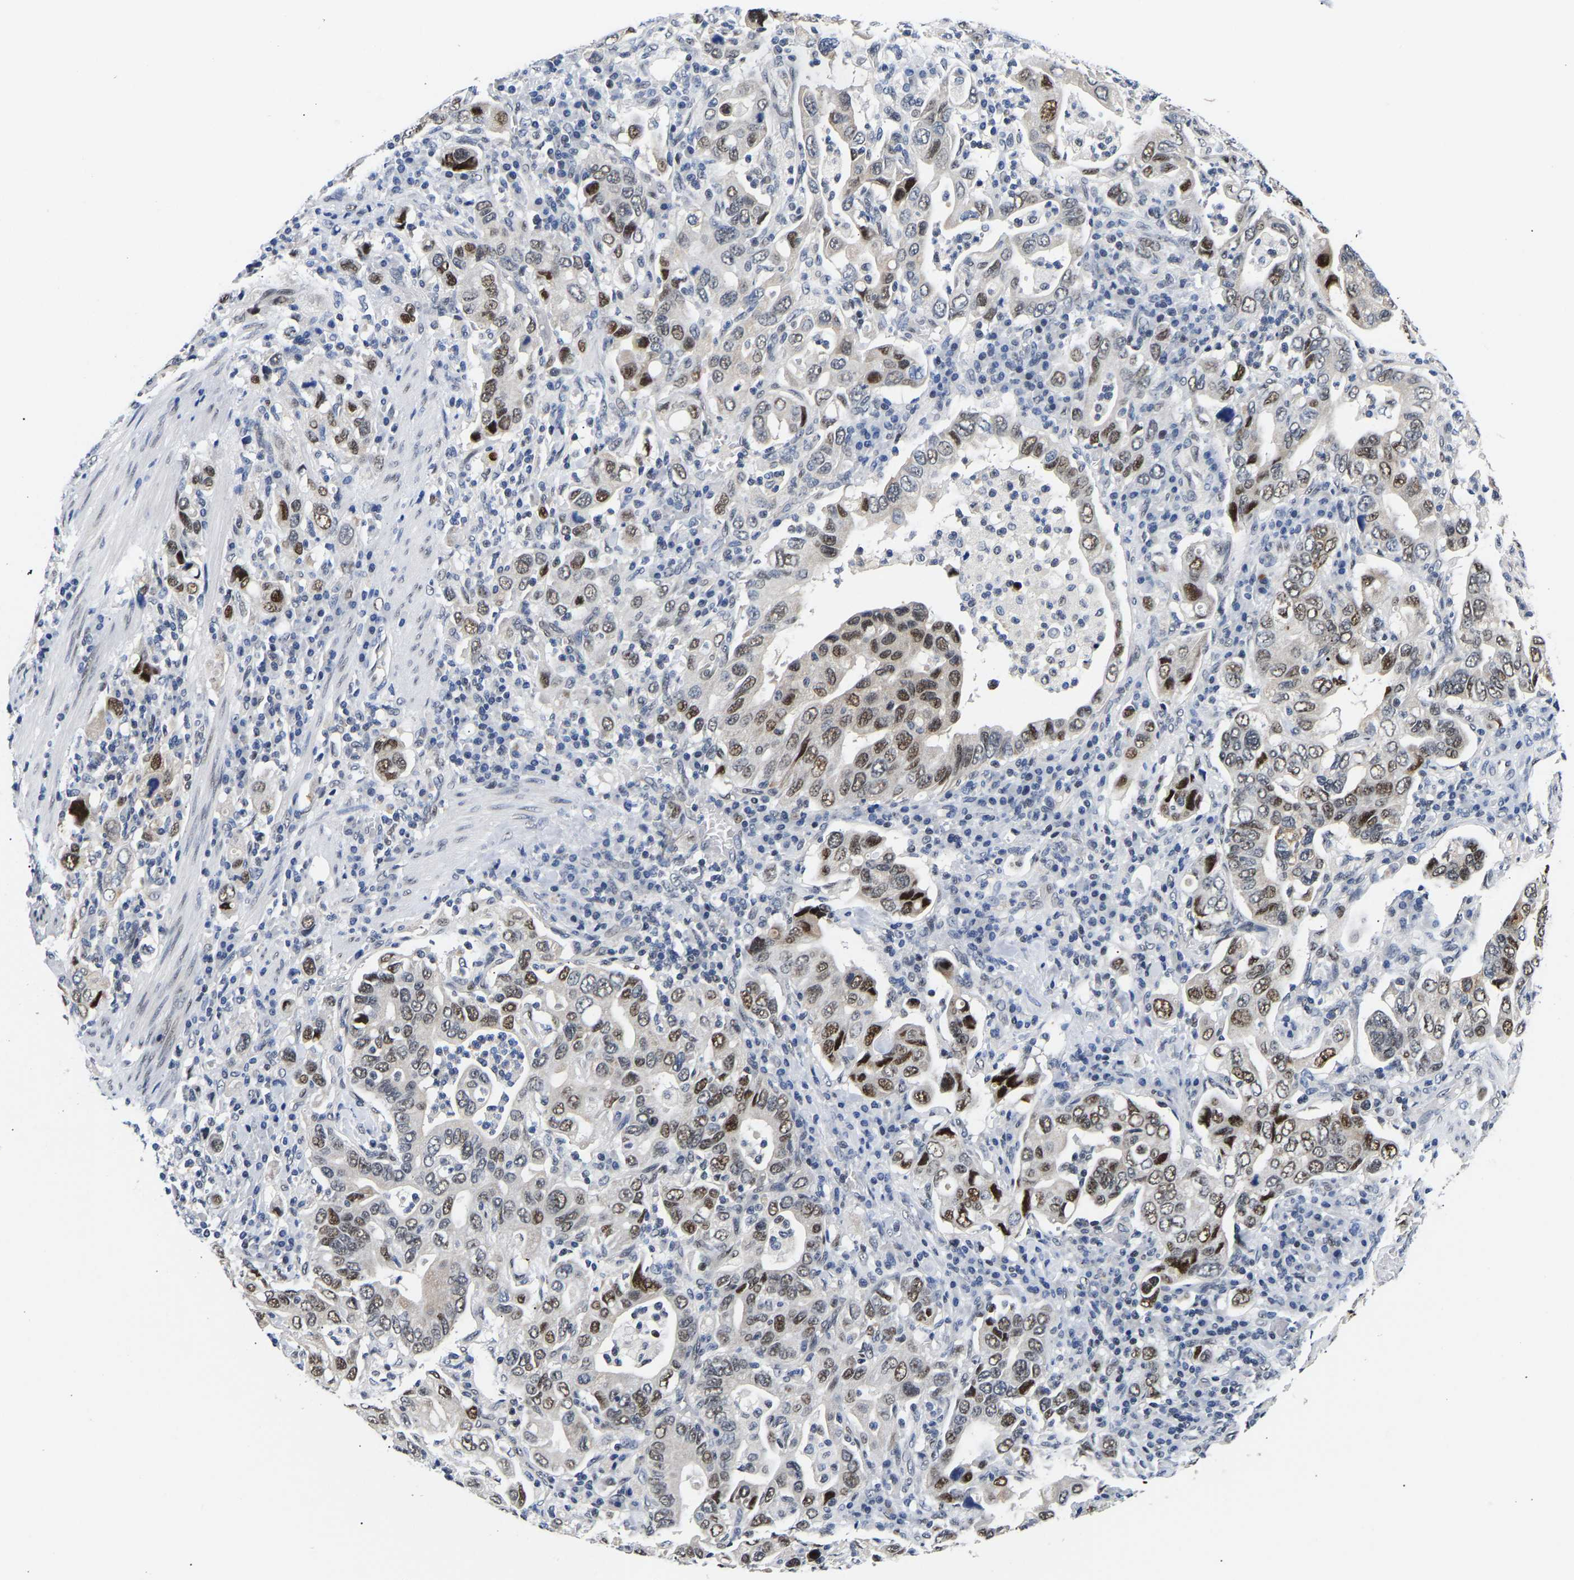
{"staining": {"intensity": "moderate", "quantity": "25%-75%", "location": "nuclear"}, "tissue": "stomach cancer", "cell_type": "Tumor cells", "image_type": "cancer", "snomed": [{"axis": "morphology", "description": "Adenocarcinoma, NOS"}, {"axis": "topography", "description": "Stomach, upper"}], "caption": "Immunohistochemical staining of human stomach cancer (adenocarcinoma) shows moderate nuclear protein positivity in approximately 25%-75% of tumor cells.", "gene": "PTRHD1", "patient": {"sex": "male", "age": 62}}